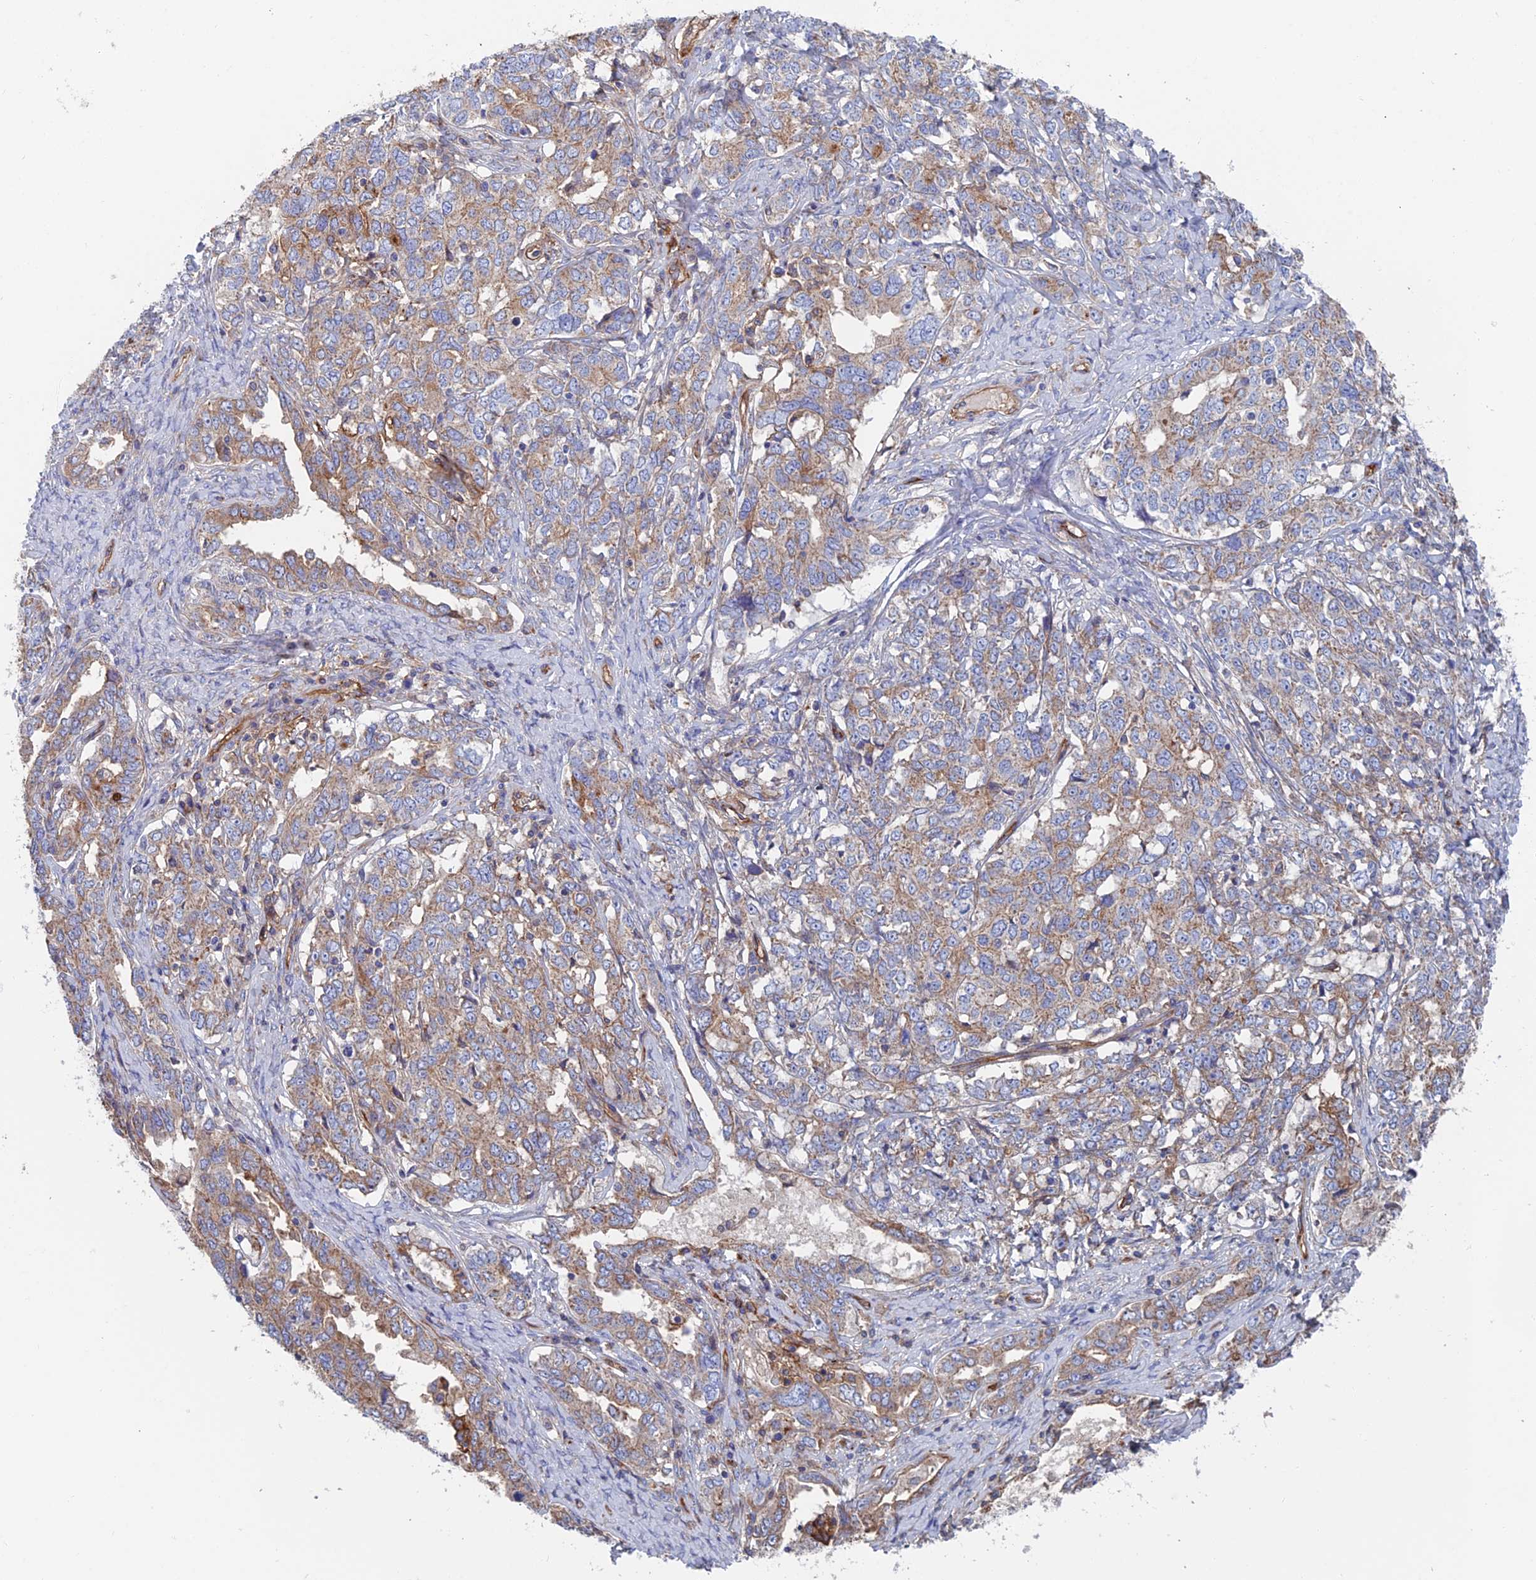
{"staining": {"intensity": "weak", "quantity": ">75%", "location": "cytoplasmic/membranous"}, "tissue": "ovarian cancer", "cell_type": "Tumor cells", "image_type": "cancer", "snomed": [{"axis": "morphology", "description": "Carcinoma, endometroid"}, {"axis": "topography", "description": "Ovary"}], "caption": "Ovarian cancer (endometroid carcinoma) was stained to show a protein in brown. There is low levels of weak cytoplasmic/membranous staining in about >75% of tumor cells.", "gene": "SNX11", "patient": {"sex": "female", "age": 62}}